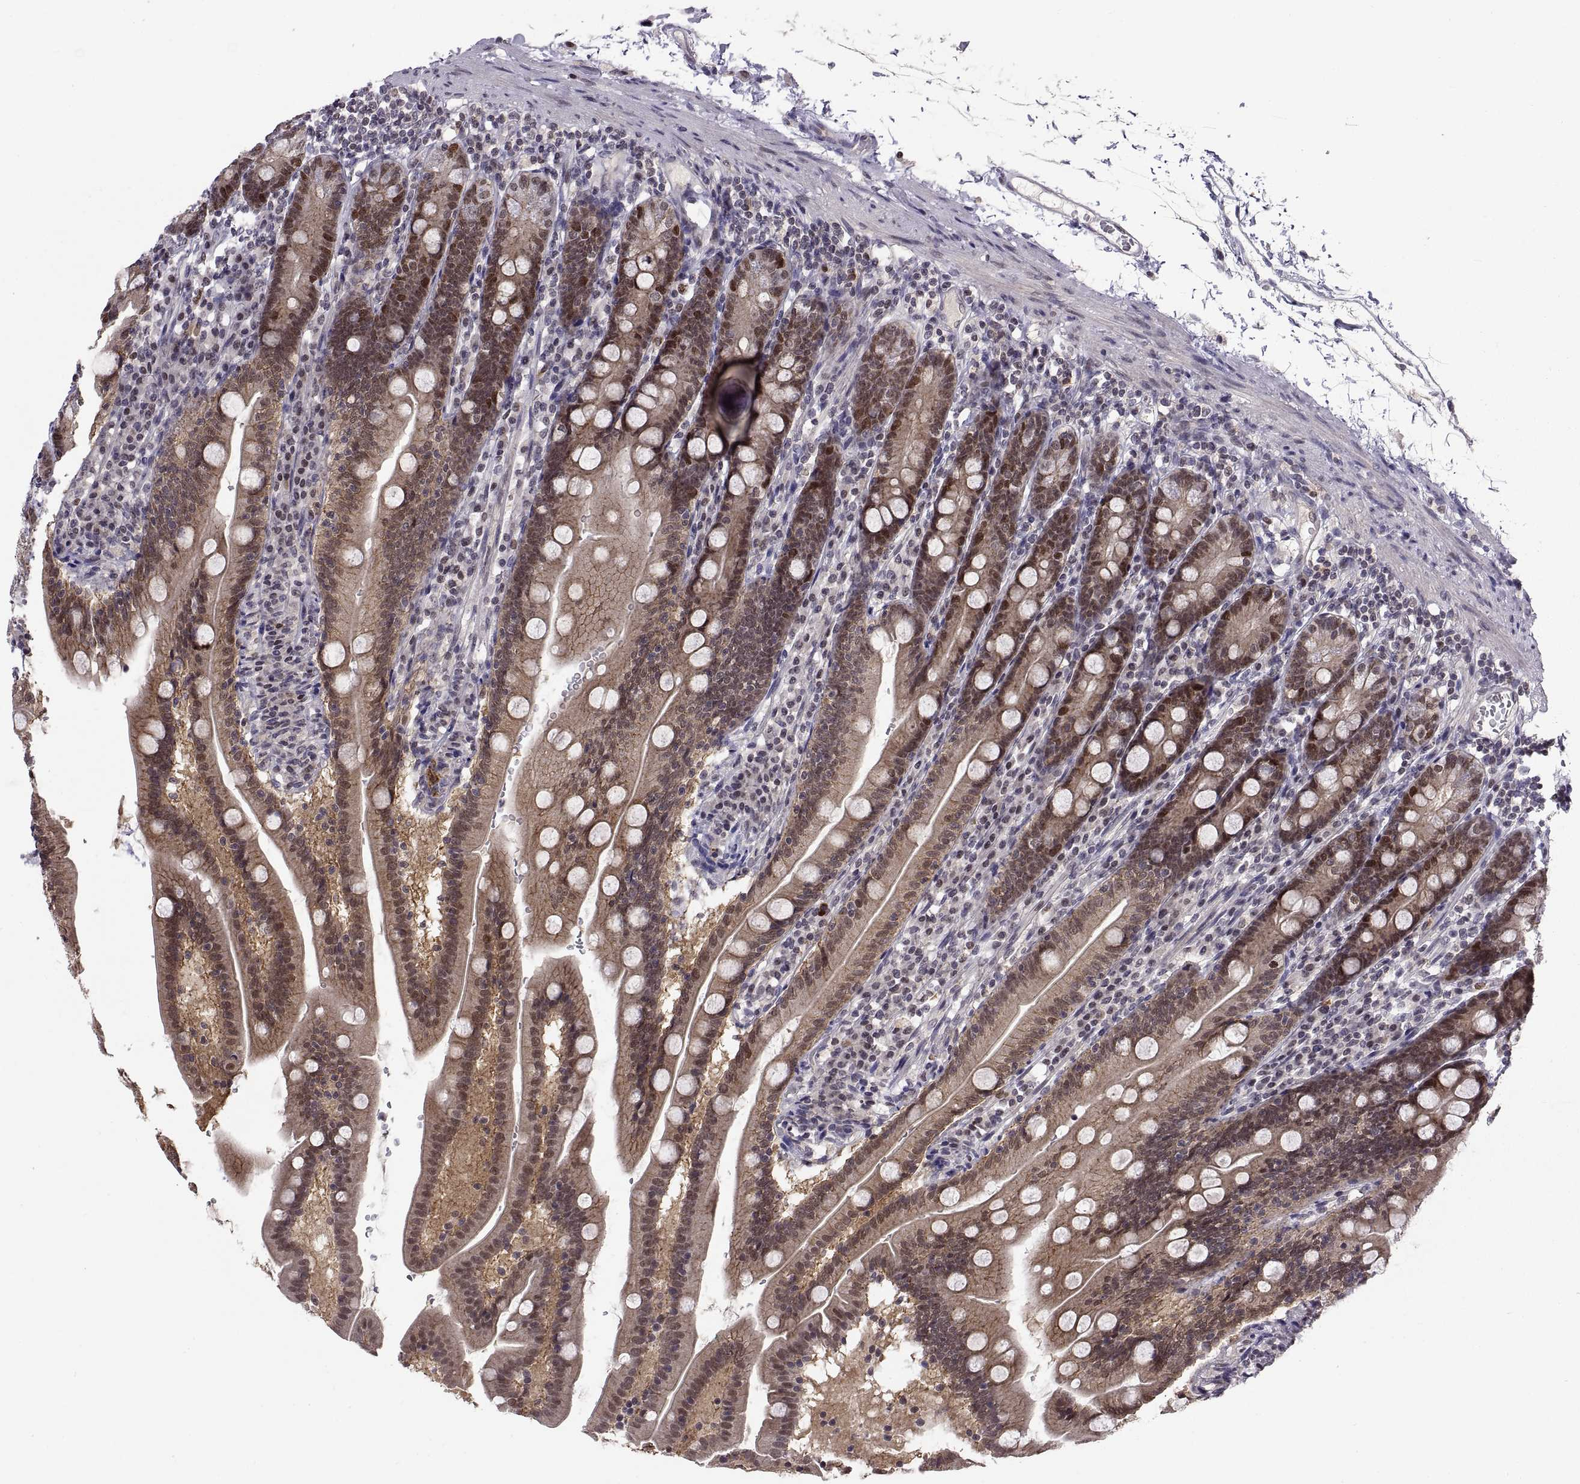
{"staining": {"intensity": "moderate", "quantity": "25%-75%", "location": "cytoplasmic/membranous,nuclear"}, "tissue": "duodenum", "cell_type": "Glandular cells", "image_type": "normal", "snomed": [{"axis": "morphology", "description": "Normal tissue, NOS"}, {"axis": "topography", "description": "Duodenum"}], "caption": "Glandular cells demonstrate moderate cytoplasmic/membranous,nuclear expression in approximately 25%-75% of cells in normal duodenum. (IHC, brightfield microscopy, high magnification).", "gene": "CHFR", "patient": {"sex": "female", "age": 67}}